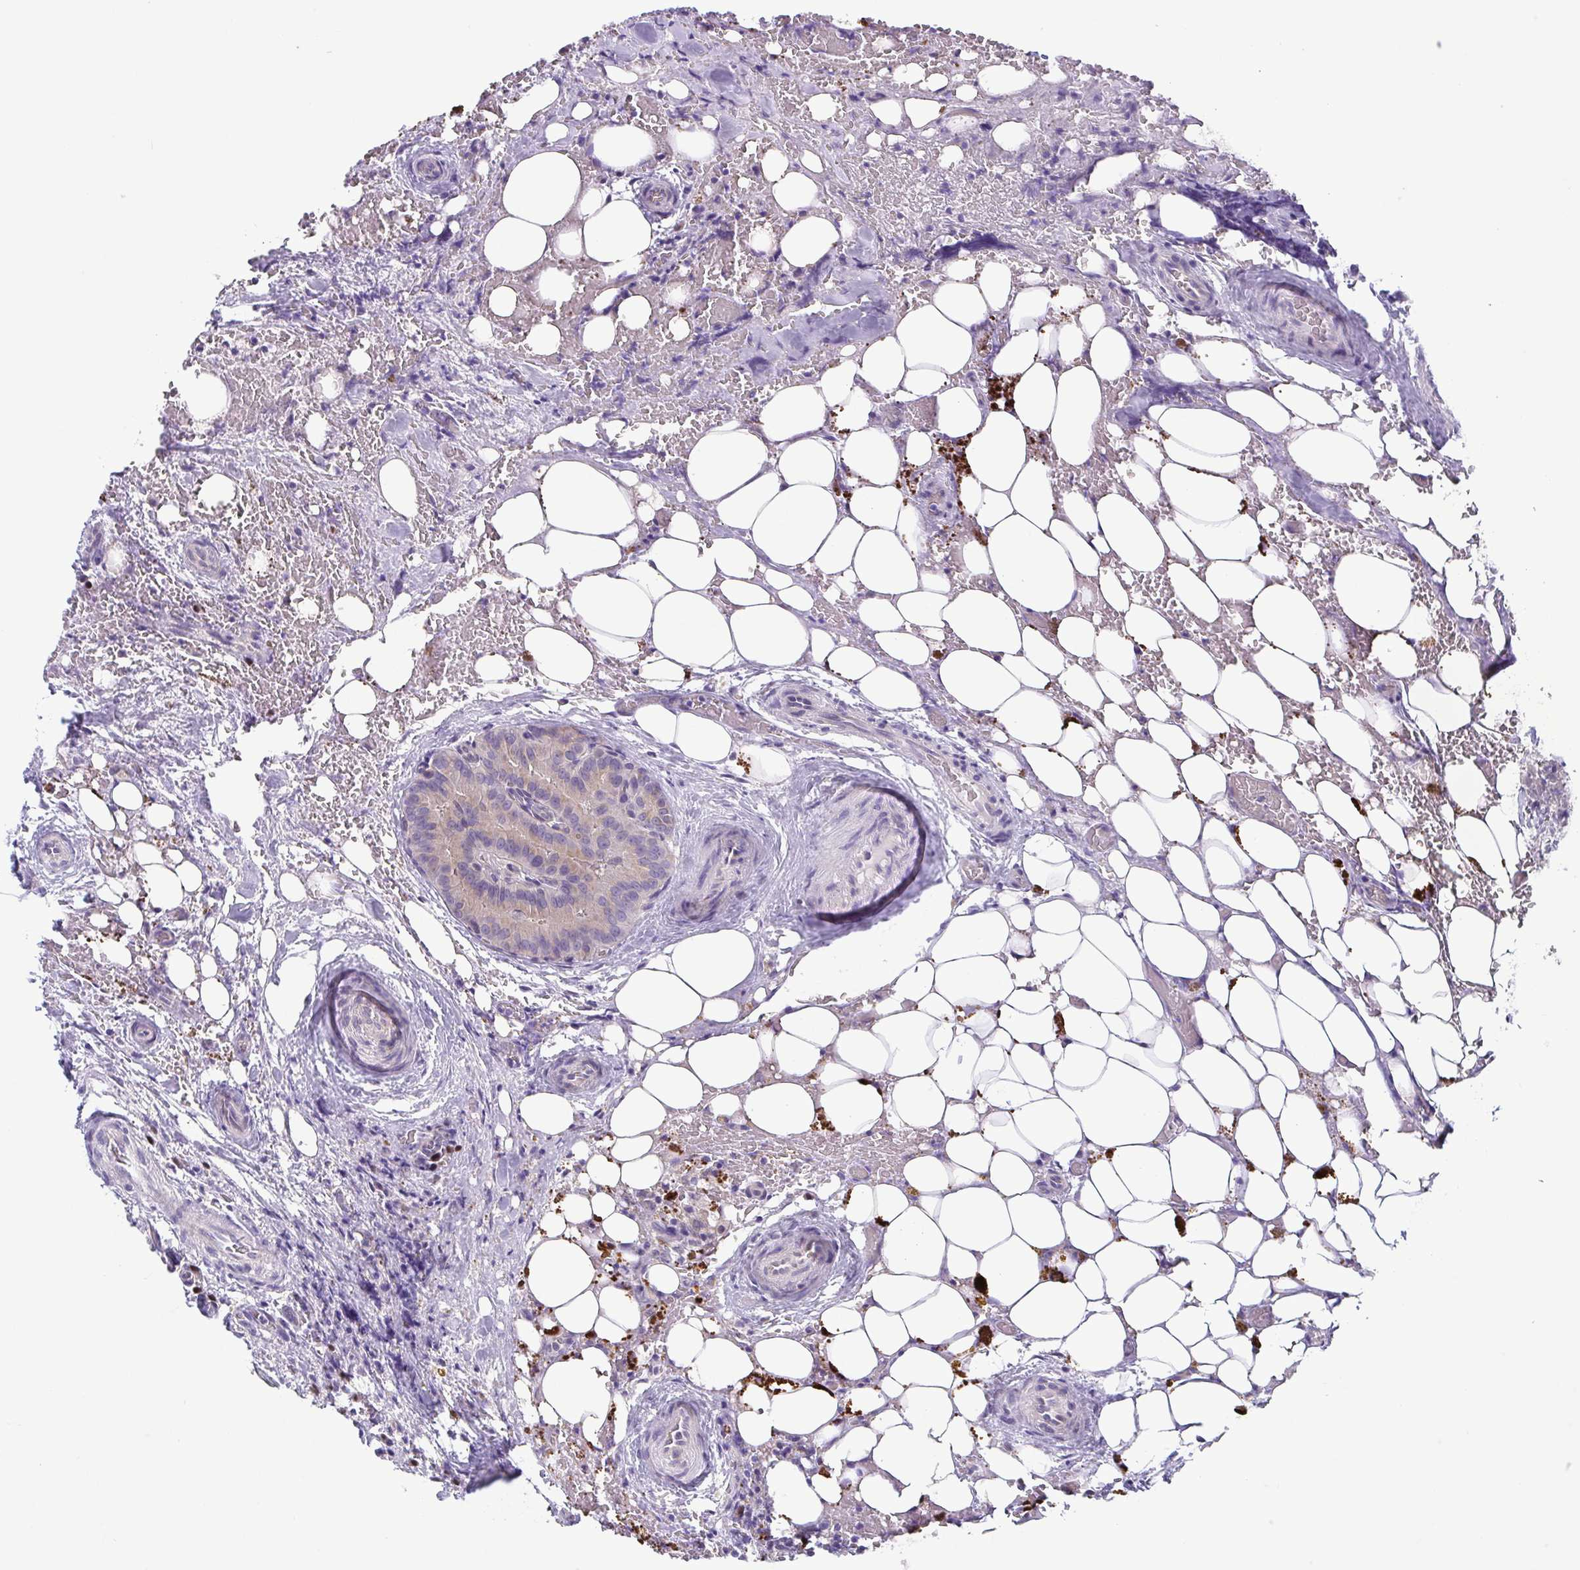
{"staining": {"intensity": "negative", "quantity": "none", "location": "none"}, "tissue": "thyroid cancer", "cell_type": "Tumor cells", "image_type": "cancer", "snomed": [{"axis": "morphology", "description": "Papillary adenocarcinoma, NOS"}, {"axis": "topography", "description": "Thyroid gland"}], "caption": "Immunohistochemistry (IHC) photomicrograph of human papillary adenocarcinoma (thyroid) stained for a protein (brown), which displays no positivity in tumor cells. (Stains: DAB (3,3'-diaminobenzidine) immunohistochemistry (IHC) with hematoxylin counter stain, Microscopy: brightfield microscopy at high magnification).", "gene": "UBE2Q1", "patient": {"sex": "male", "age": 61}}